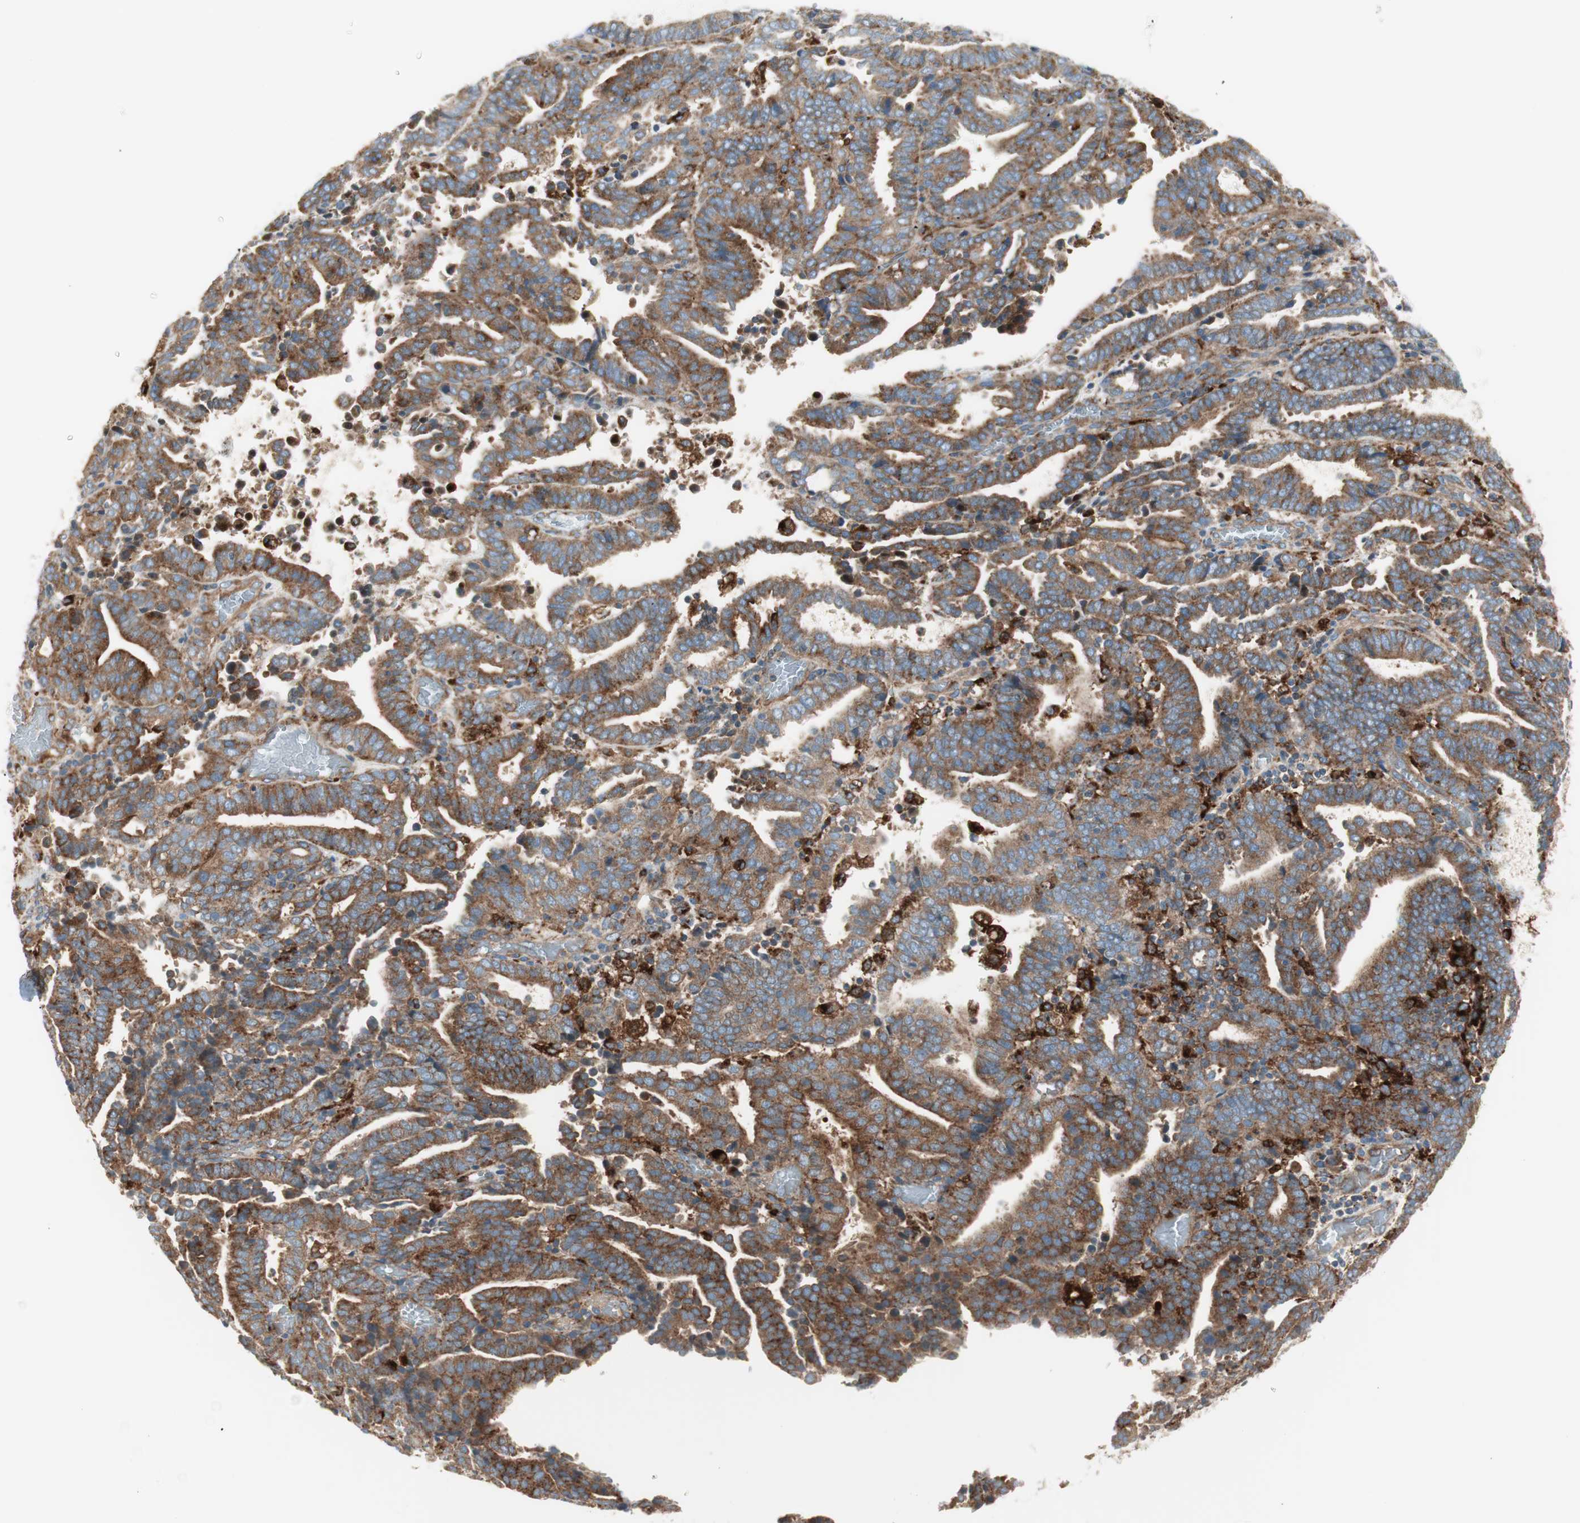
{"staining": {"intensity": "moderate", "quantity": "25%-75%", "location": "cytoplasmic/membranous"}, "tissue": "endometrial cancer", "cell_type": "Tumor cells", "image_type": "cancer", "snomed": [{"axis": "morphology", "description": "Adenocarcinoma, NOS"}, {"axis": "topography", "description": "Uterus"}], "caption": "This image demonstrates adenocarcinoma (endometrial) stained with IHC to label a protein in brown. The cytoplasmic/membranous of tumor cells show moderate positivity for the protein. Nuclei are counter-stained blue.", "gene": "ATP6V1G1", "patient": {"sex": "female", "age": 83}}